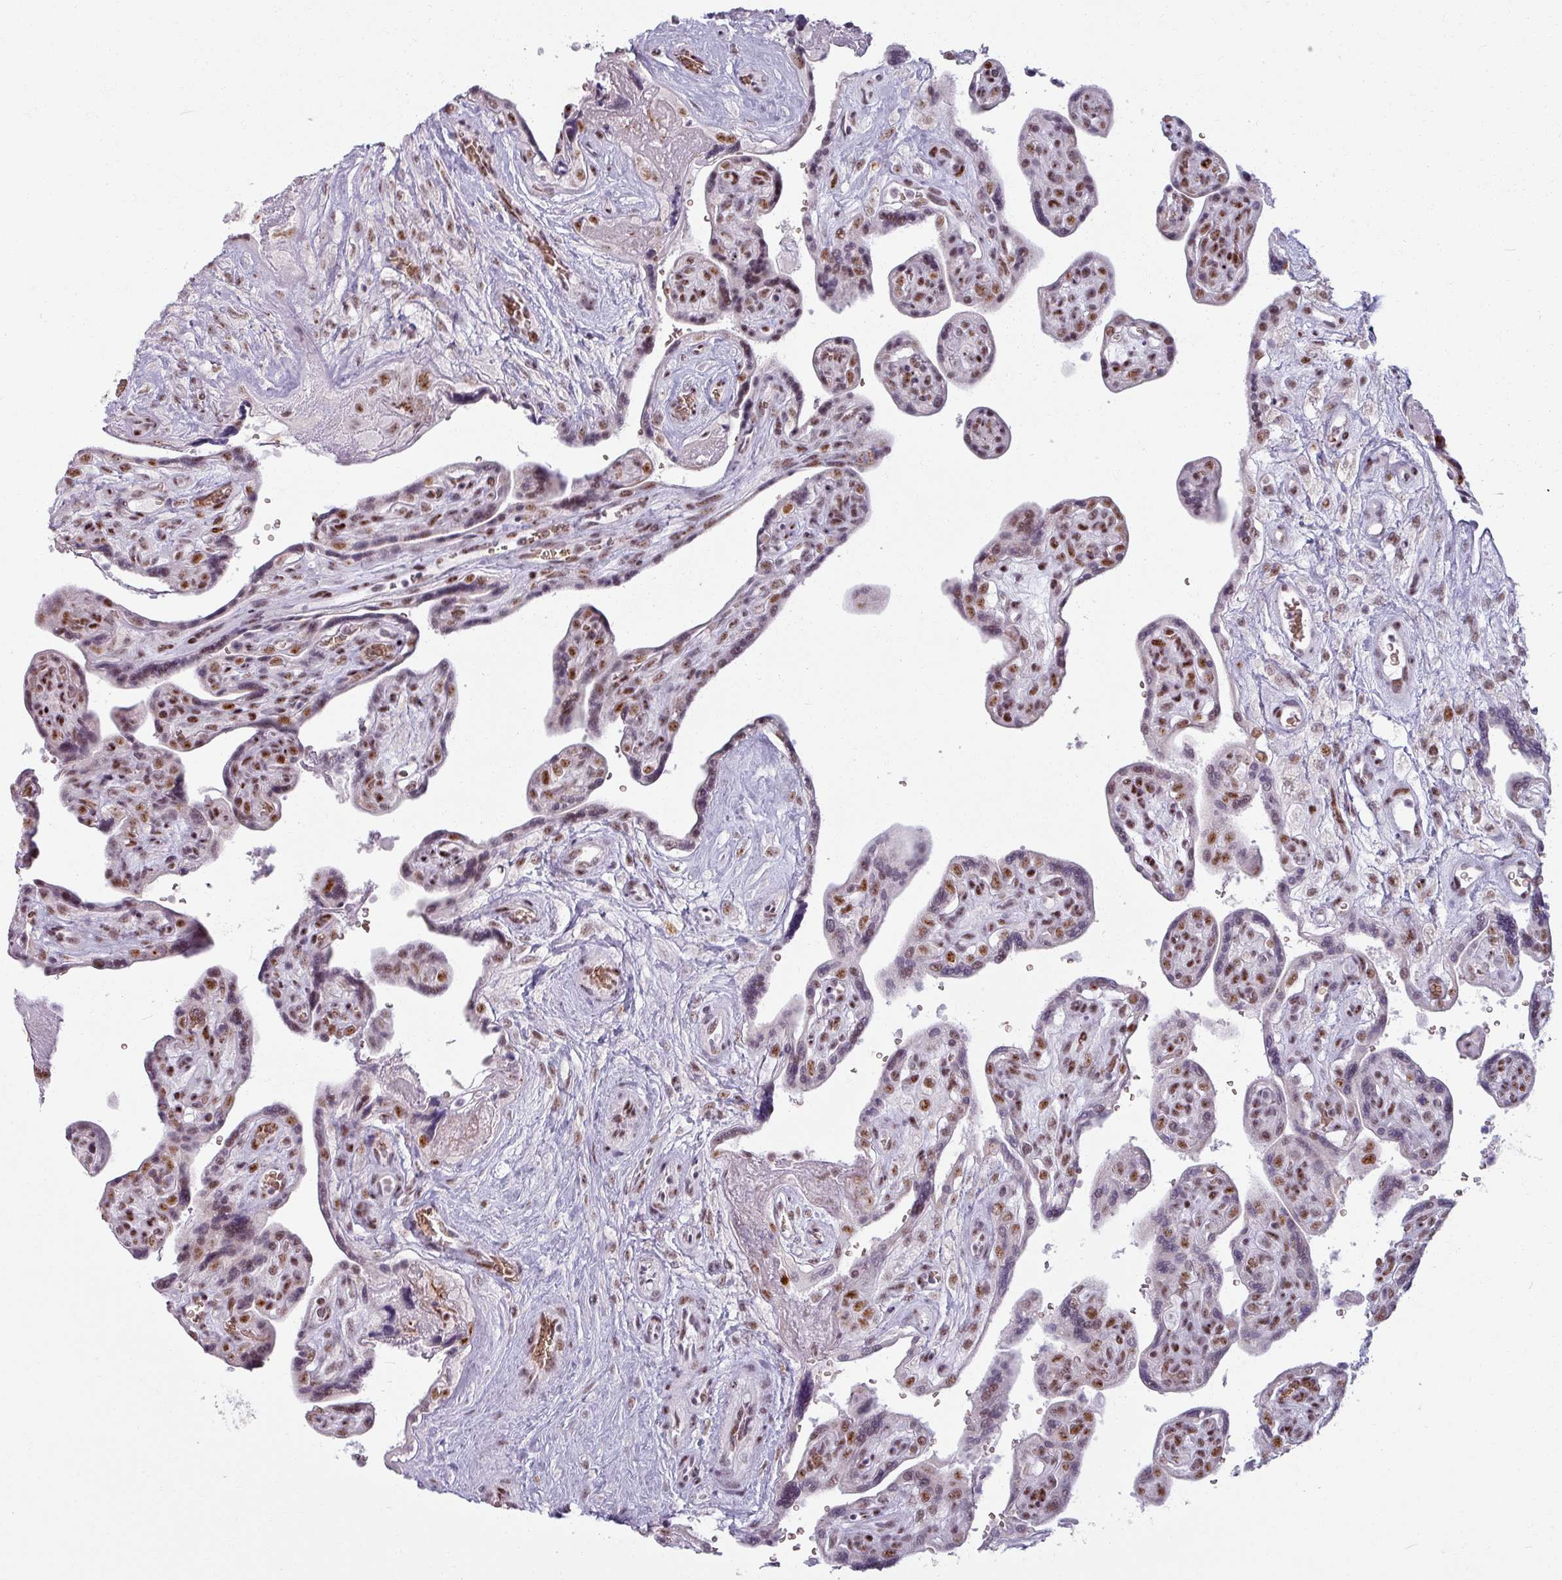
{"staining": {"intensity": "moderate", "quantity": "25%-75%", "location": "nuclear"}, "tissue": "placenta", "cell_type": "Trophoblastic cells", "image_type": "normal", "snomed": [{"axis": "morphology", "description": "Normal tissue, NOS"}, {"axis": "topography", "description": "Placenta"}], "caption": "An immunohistochemistry image of benign tissue is shown. Protein staining in brown highlights moderate nuclear positivity in placenta within trophoblastic cells.", "gene": "NCOR1", "patient": {"sex": "female", "age": 39}}